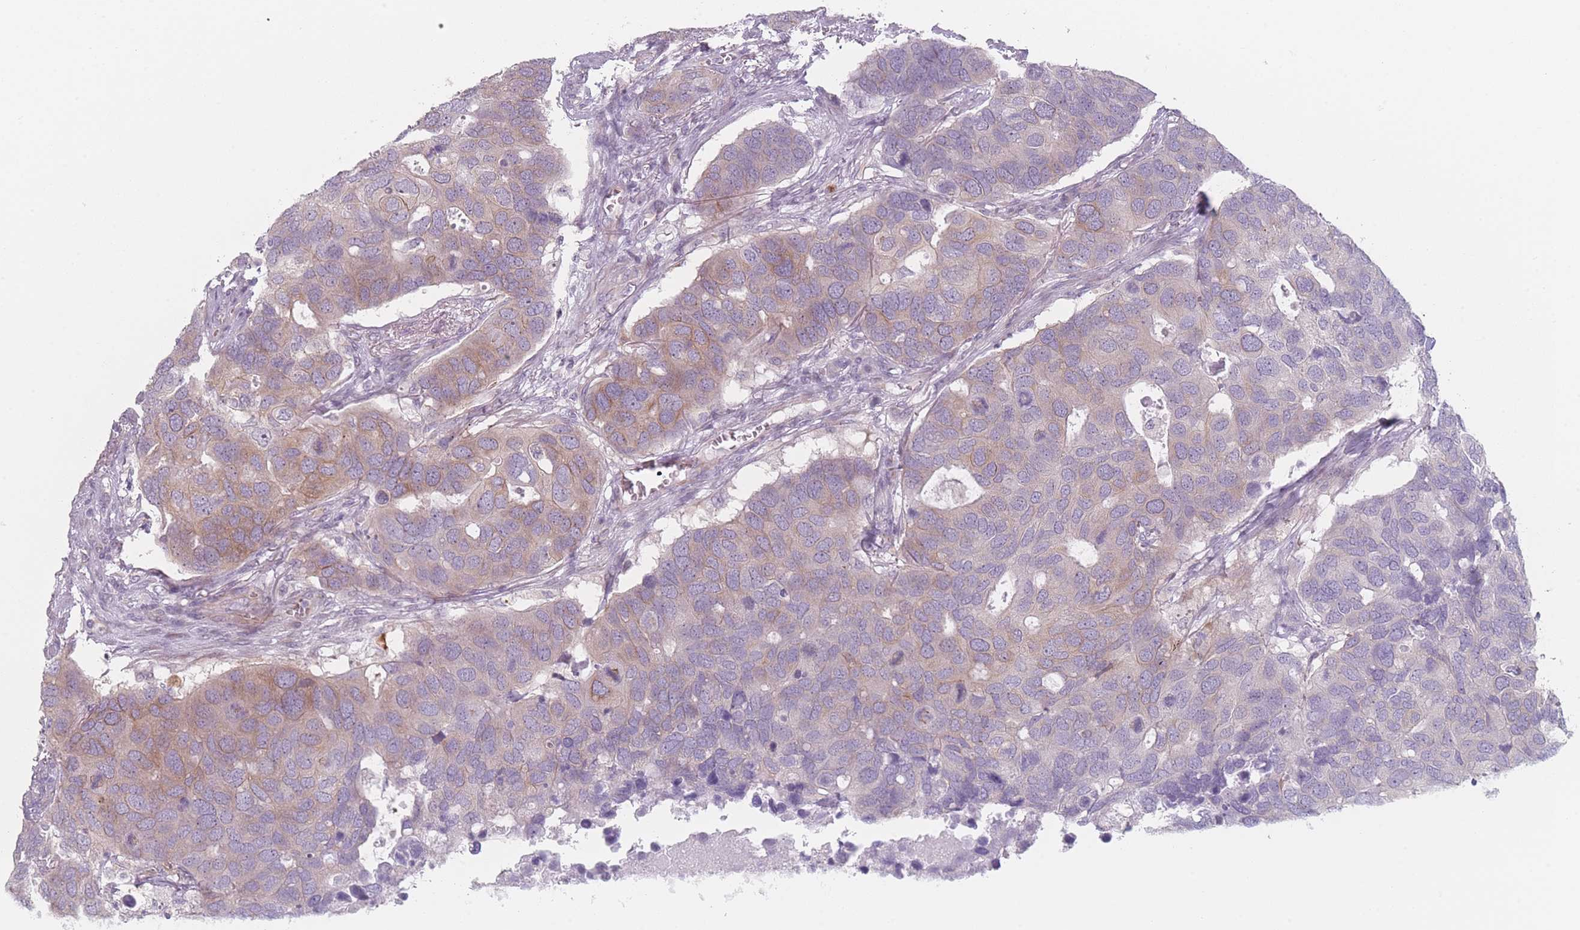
{"staining": {"intensity": "moderate", "quantity": "<25%", "location": "cytoplasmic/membranous"}, "tissue": "breast cancer", "cell_type": "Tumor cells", "image_type": "cancer", "snomed": [{"axis": "morphology", "description": "Duct carcinoma"}, {"axis": "topography", "description": "Breast"}], "caption": "Moderate cytoplasmic/membranous positivity for a protein is seen in approximately <25% of tumor cells of breast cancer using immunohistochemistry (IHC).", "gene": "RNF4", "patient": {"sex": "female", "age": 83}}